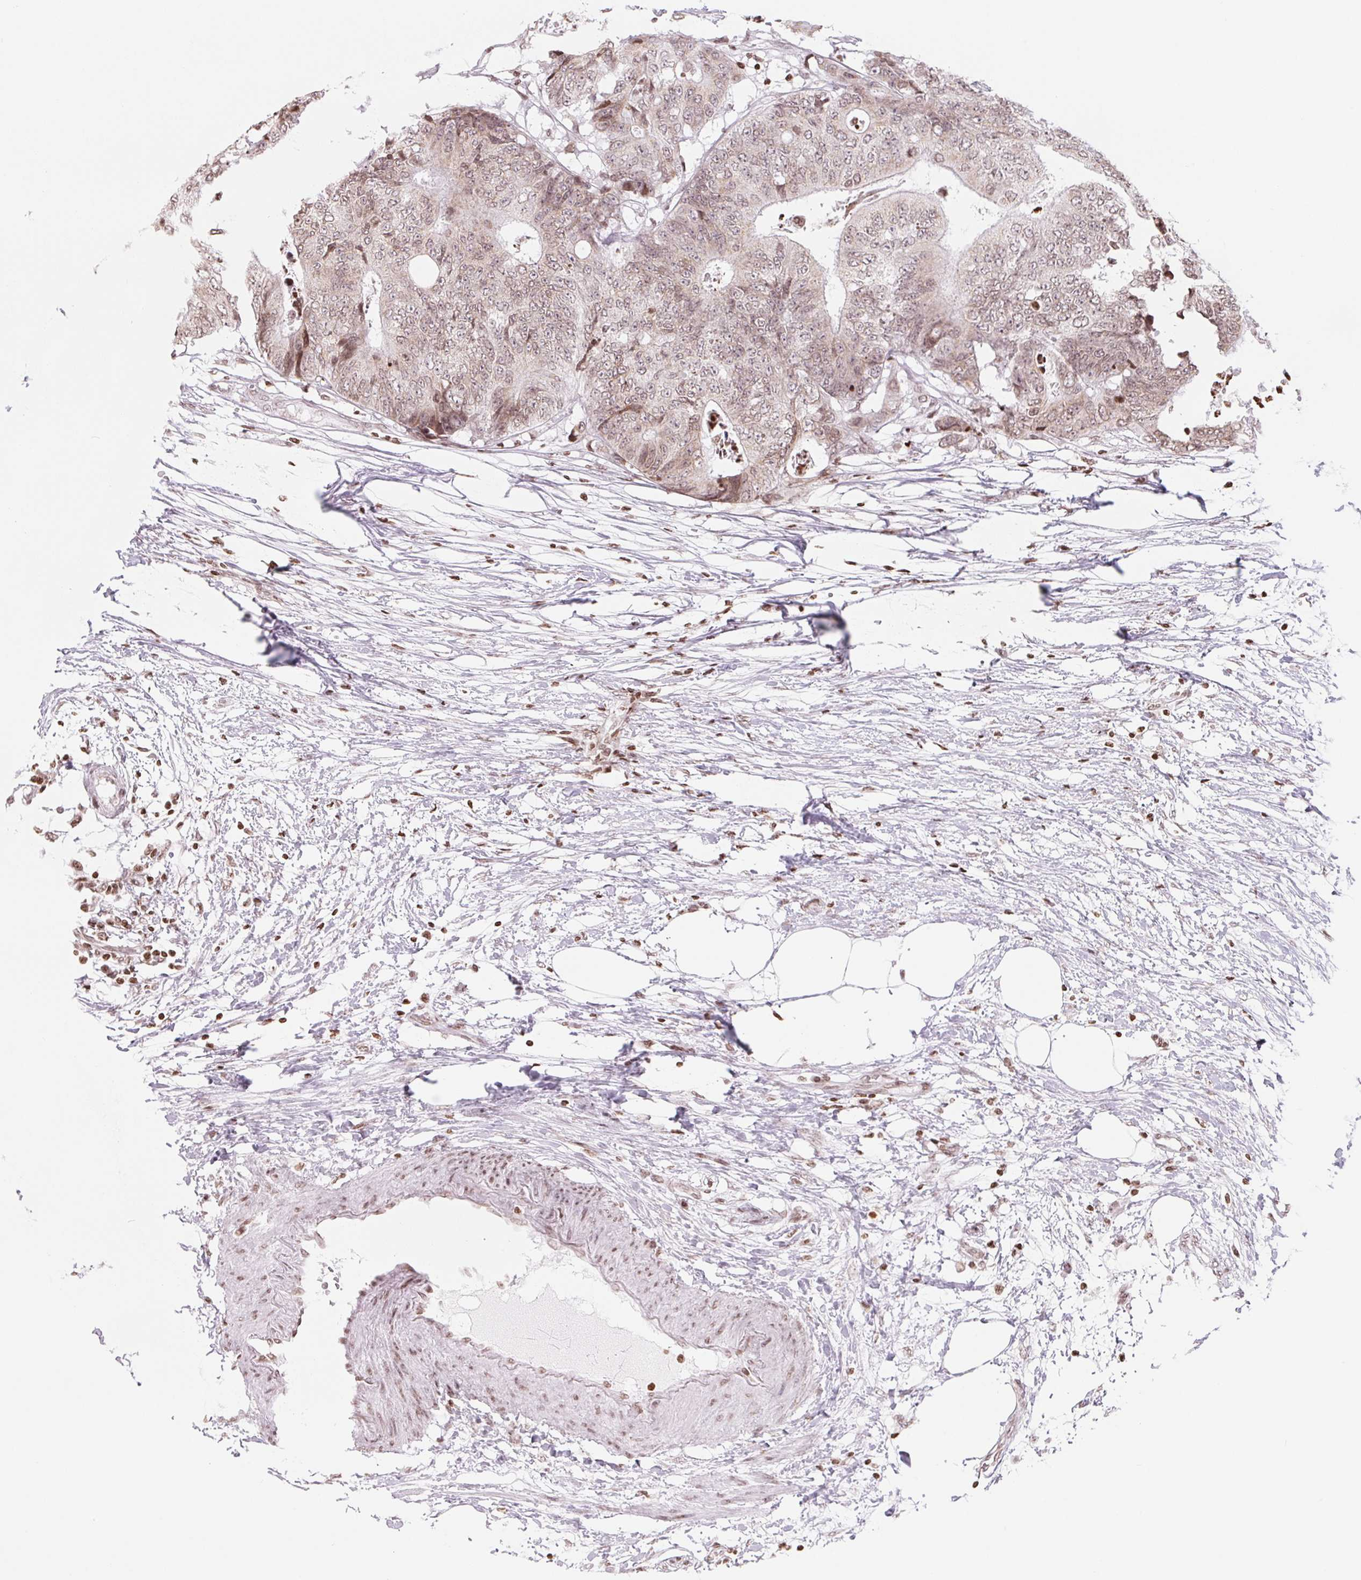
{"staining": {"intensity": "moderate", "quantity": ">75%", "location": "nuclear"}, "tissue": "colorectal cancer", "cell_type": "Tumor cells", "image_type": "cancer", "snomed": [{"axis": "morphology", "description": "Adenocarcinoma, NOS"}, {"axis": "topography", "description": "Colon"}], "caption": "Human colorectal cancer stained with a brown dye displays moderate nuclear positive staining in about >75% of tumor cells.", "gene": "SMIM12", "patient": {"sex": "female", "age": 48}}